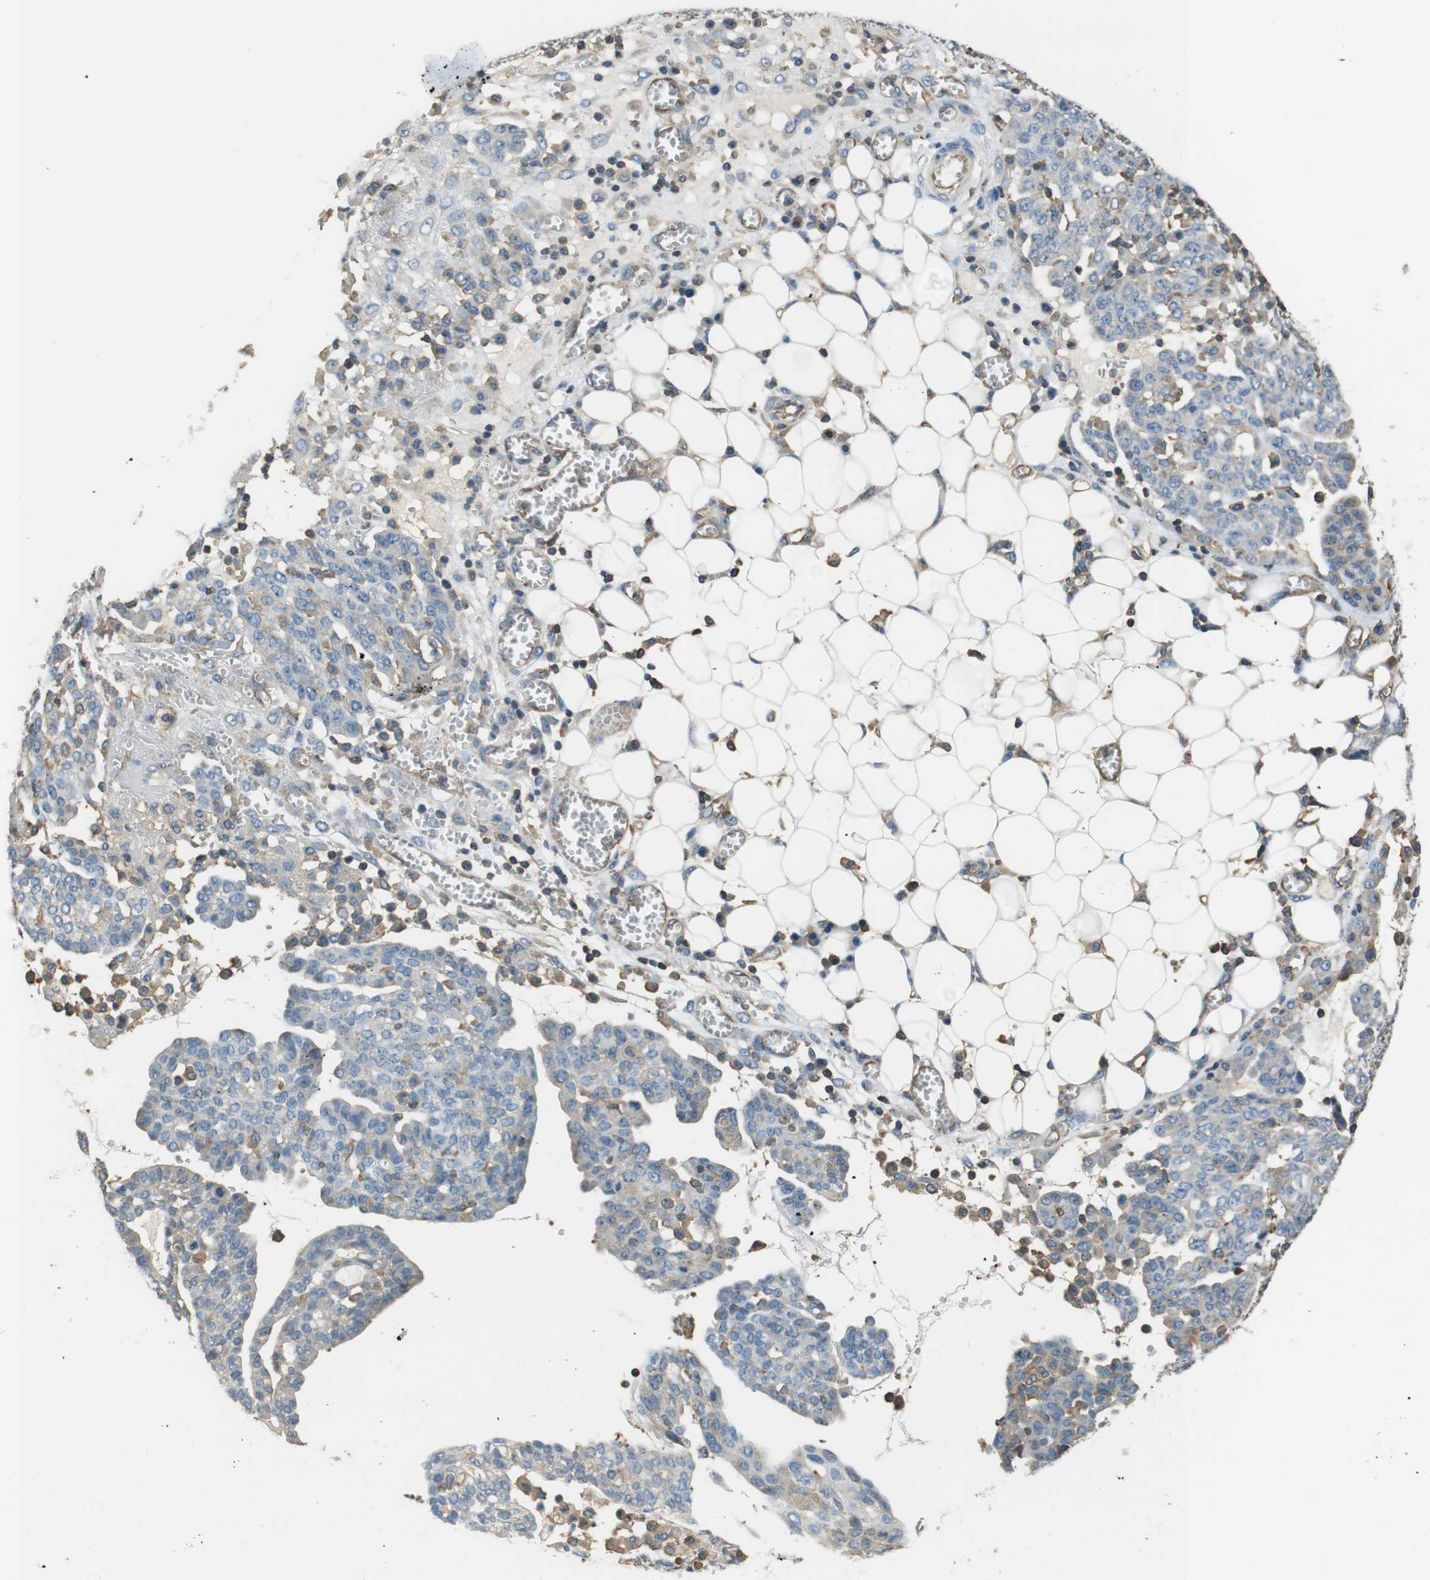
{"staining": {"intensity": "weak", "quantity": "<25%", "location": "cytoplasmic/membranous"}, "tissue": "ovarian cancer", "cell_type": "Tumor cells", "image_type": "cancer", "snomed": [{"axis": "morphology", "description": "Cystadenocarcinoma, serous, NOS"}, {"axis": "topography", "description": "Soft tissue"}, {"axis": "topography", "description": "Ovary"}], "caption": "A photomicrograph of ovarian cancer (serous cystadenocarcinoma) stained for a protein displays no brown staining in tumor cells. (Brightfield microscopy of DAB immunohistochemistry at high magnification).", "gene": "FCAR", "patient": {"sex": "female", "age": 57}}